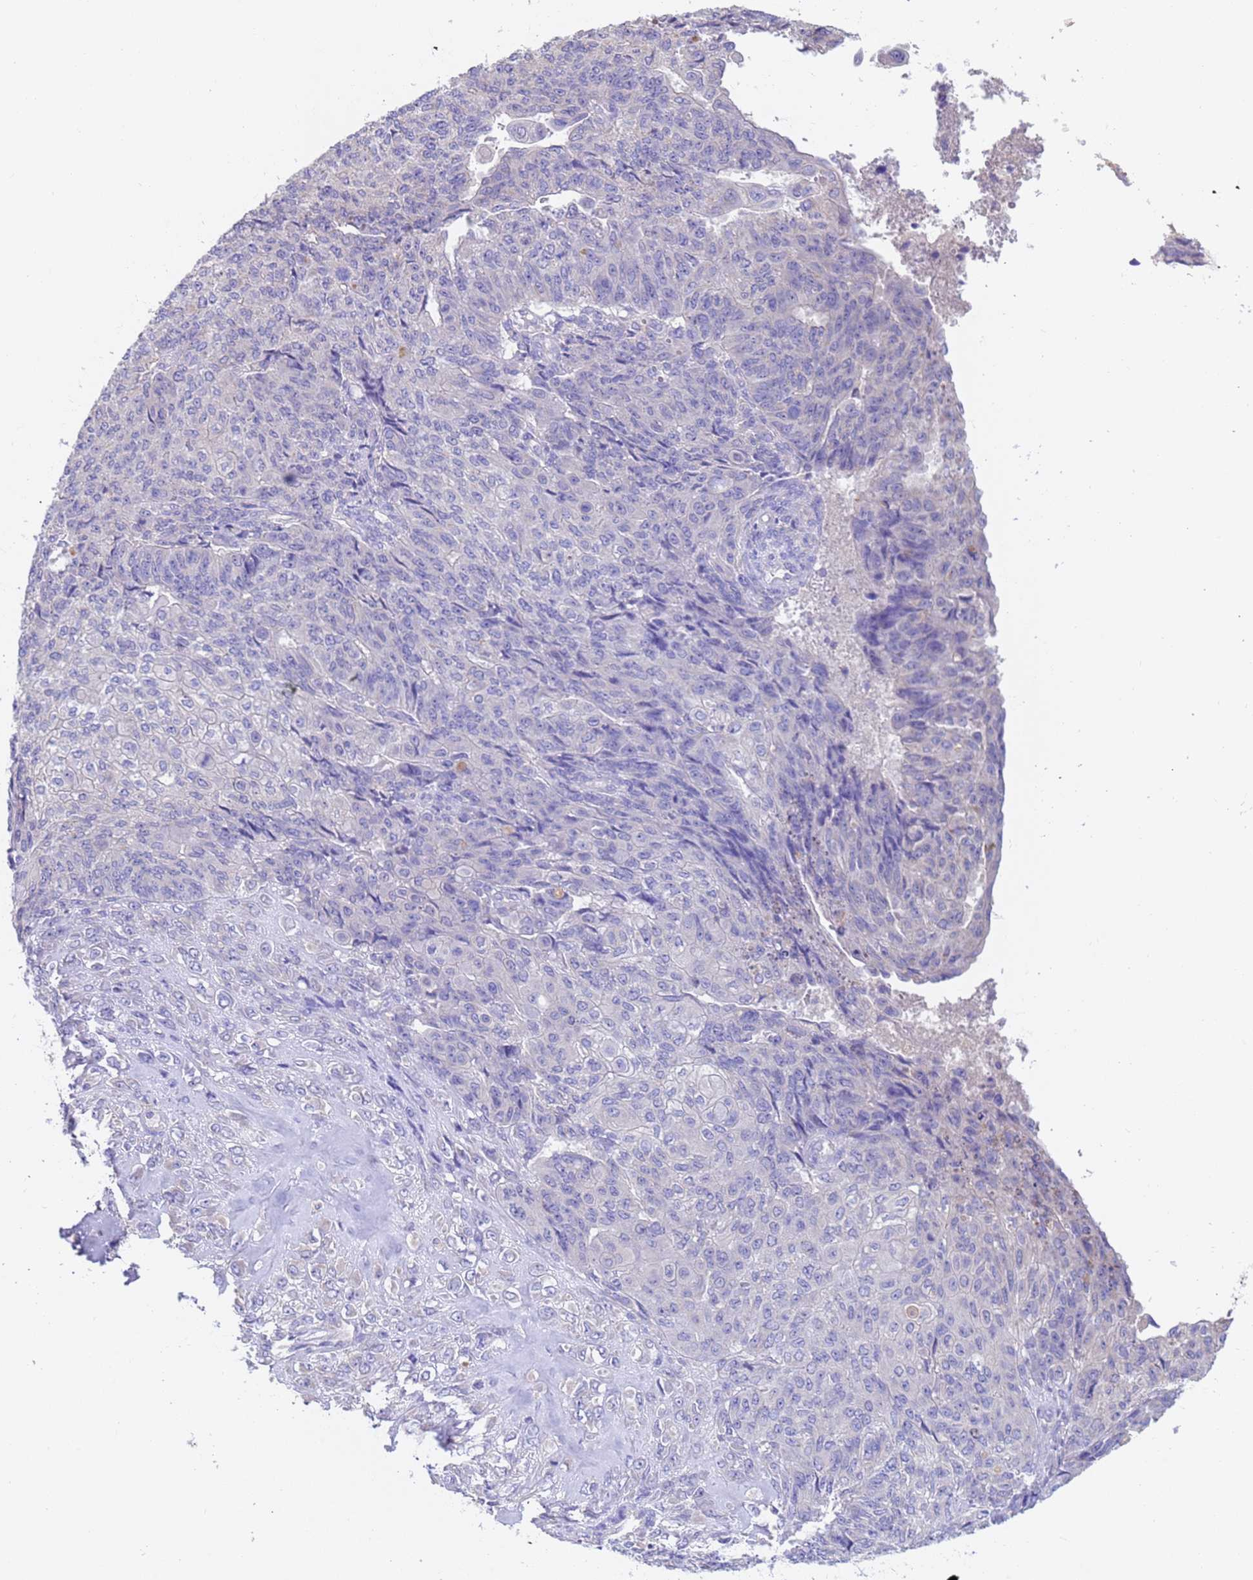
{"staining": {"intensity": "negative", "quantity": "none", "location": "none"}, "tissue": "endometrial cancer", "cell_type": "Tumor cells", "image_type": "cancer", "snomed": [{"axis": "morphology", "description": "Adenocarcinoma, NOS"}, {"axis": "topography", "description": "Endometrium"}], "caption": "The micrograph reveals no staining of tumor cells in endometrial cancer (adenocarcinoma).", "gene": "SRL", "patient": {"sex": "female", "age": 32}}